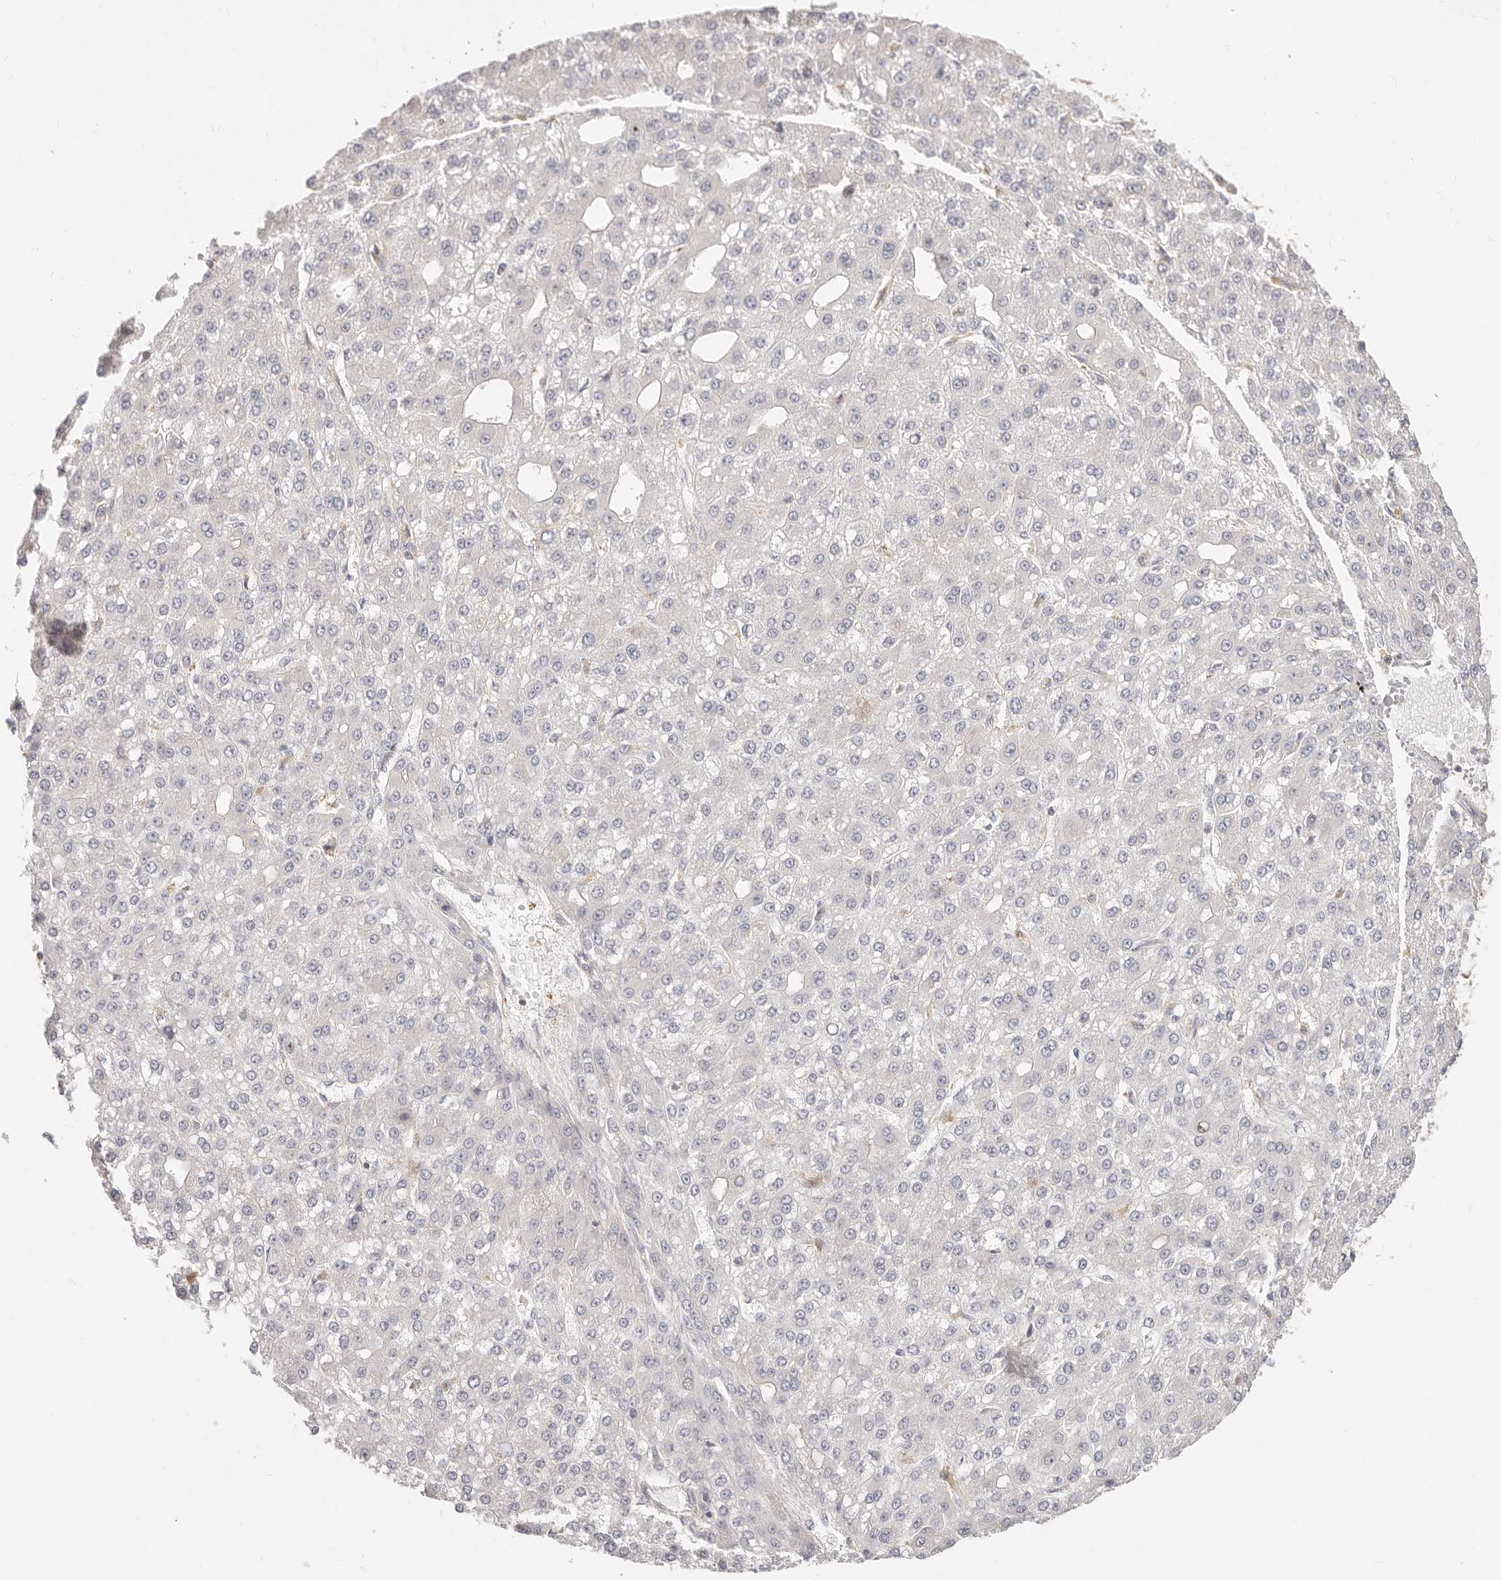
{"staining": {"intensity": "negative", "quantity": "none", "location": "none"}, "tissue": "liver cancer", "cell_type": "Tumor cells", "image_type": "cancer", "snomed": [{"axis": "morphology", "description": "Carcinoma, Hepatocellular, NOS"}, {"axis": "topography", "description": "Liver"}], "caption": "Human liver cancer stained for a protein using immunohistochemistry (IHC) displays no staining in tumor cells.", "gene": "DTNBP1", "patient": {"sex": "male", "age": 67}}